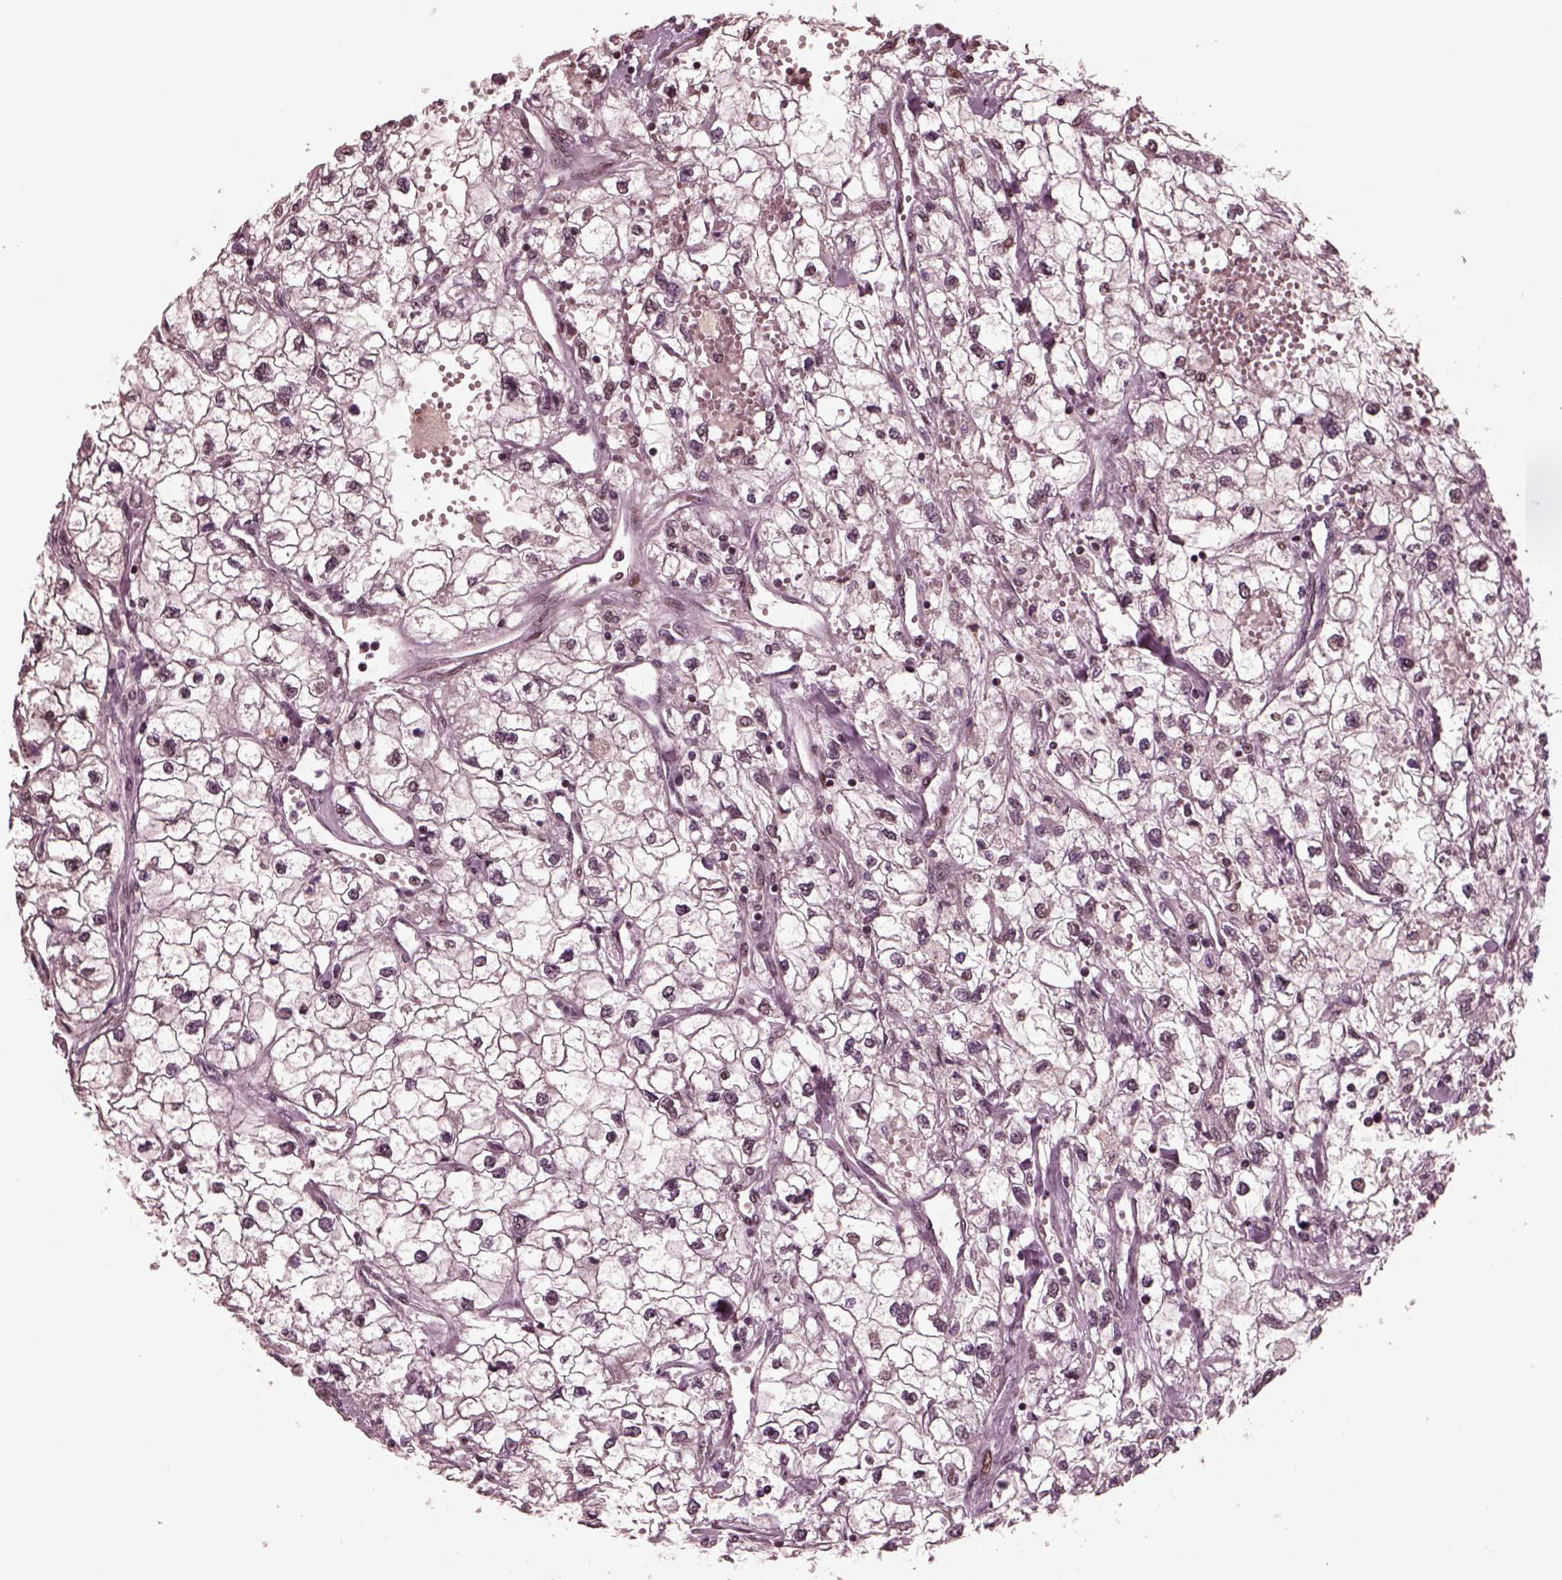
{"staining": {"intensity": "weak", "quantity": "25%-75%", "location": "nuclear"}, "tissue": "renal cancer", "cell_type": "Tumor cells", "image_type": "cancer", "snomed": [{"axis": "morphology", "description": "Adenocarcinoma, NOS"}, {"axis": "topography", "description": "Kidney"}], "caption": "Brown immunohistochemical staining in renal cancer (adenocarcinoma) displays weak nuclear expression in about 25%-75% of tumor cells.", "gene": "NAP1L5", "patient": {"sex": "male", "age": 59}}